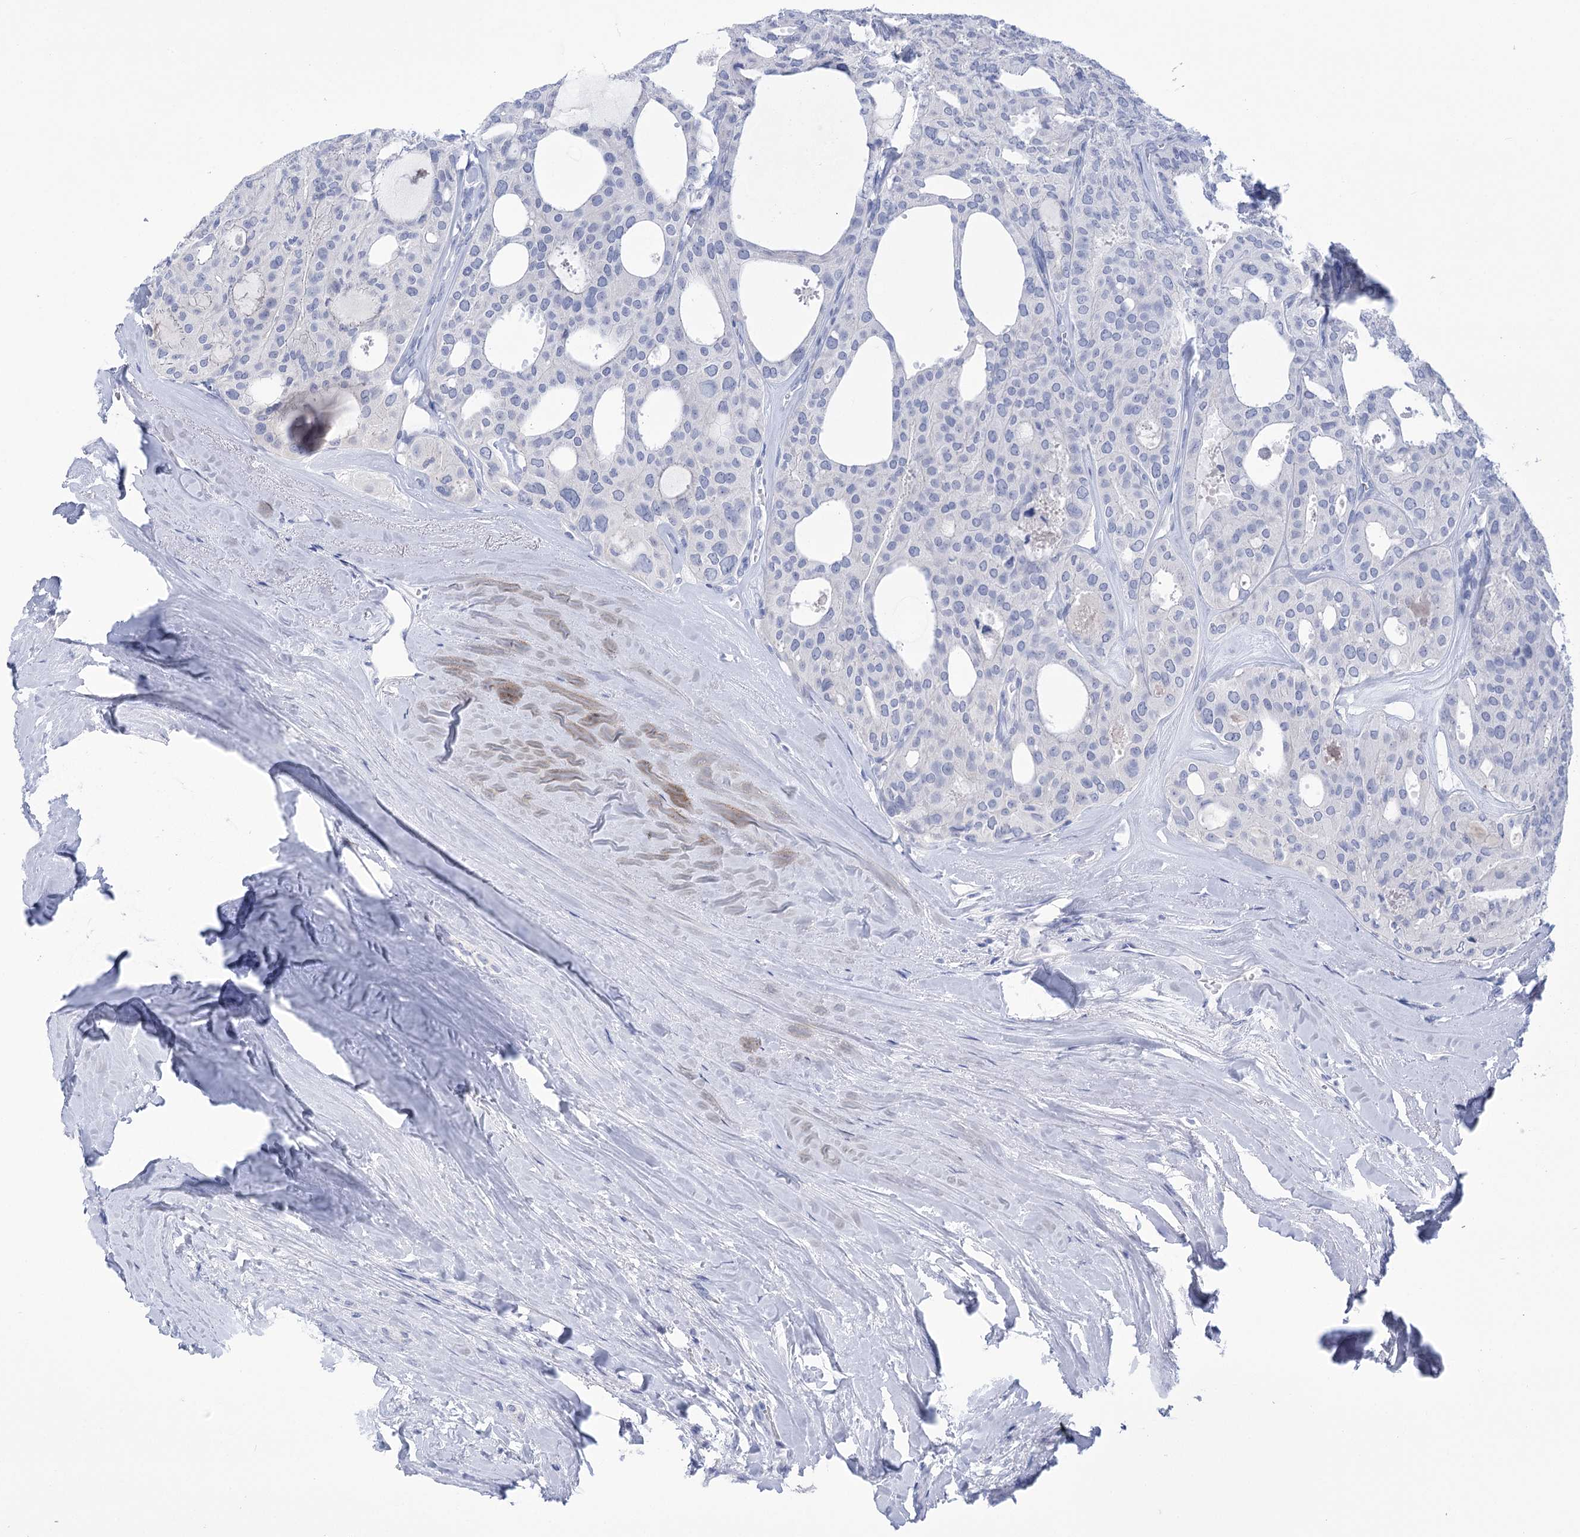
{"staining": {"intensity": "negative", "quantity": "none", "location": "none"}, "tissue": "thyroid cancer", "cell_type": "Tumor cells", "image_type": "cancer", "snomed": [{"axis": "morphology", "description": "Follicular adenoma carcinoma, NOS"}, {"axis": "topography", "description": "Thyroid gland"}], "caption": "DAB (3,3'-diaminobenzidine) immunohistochemical staining of thyroid cancer exhibits no significant expression in tumor cells.", "gene": "PBLD", "patient": {"sex": "male", "age": 75}}